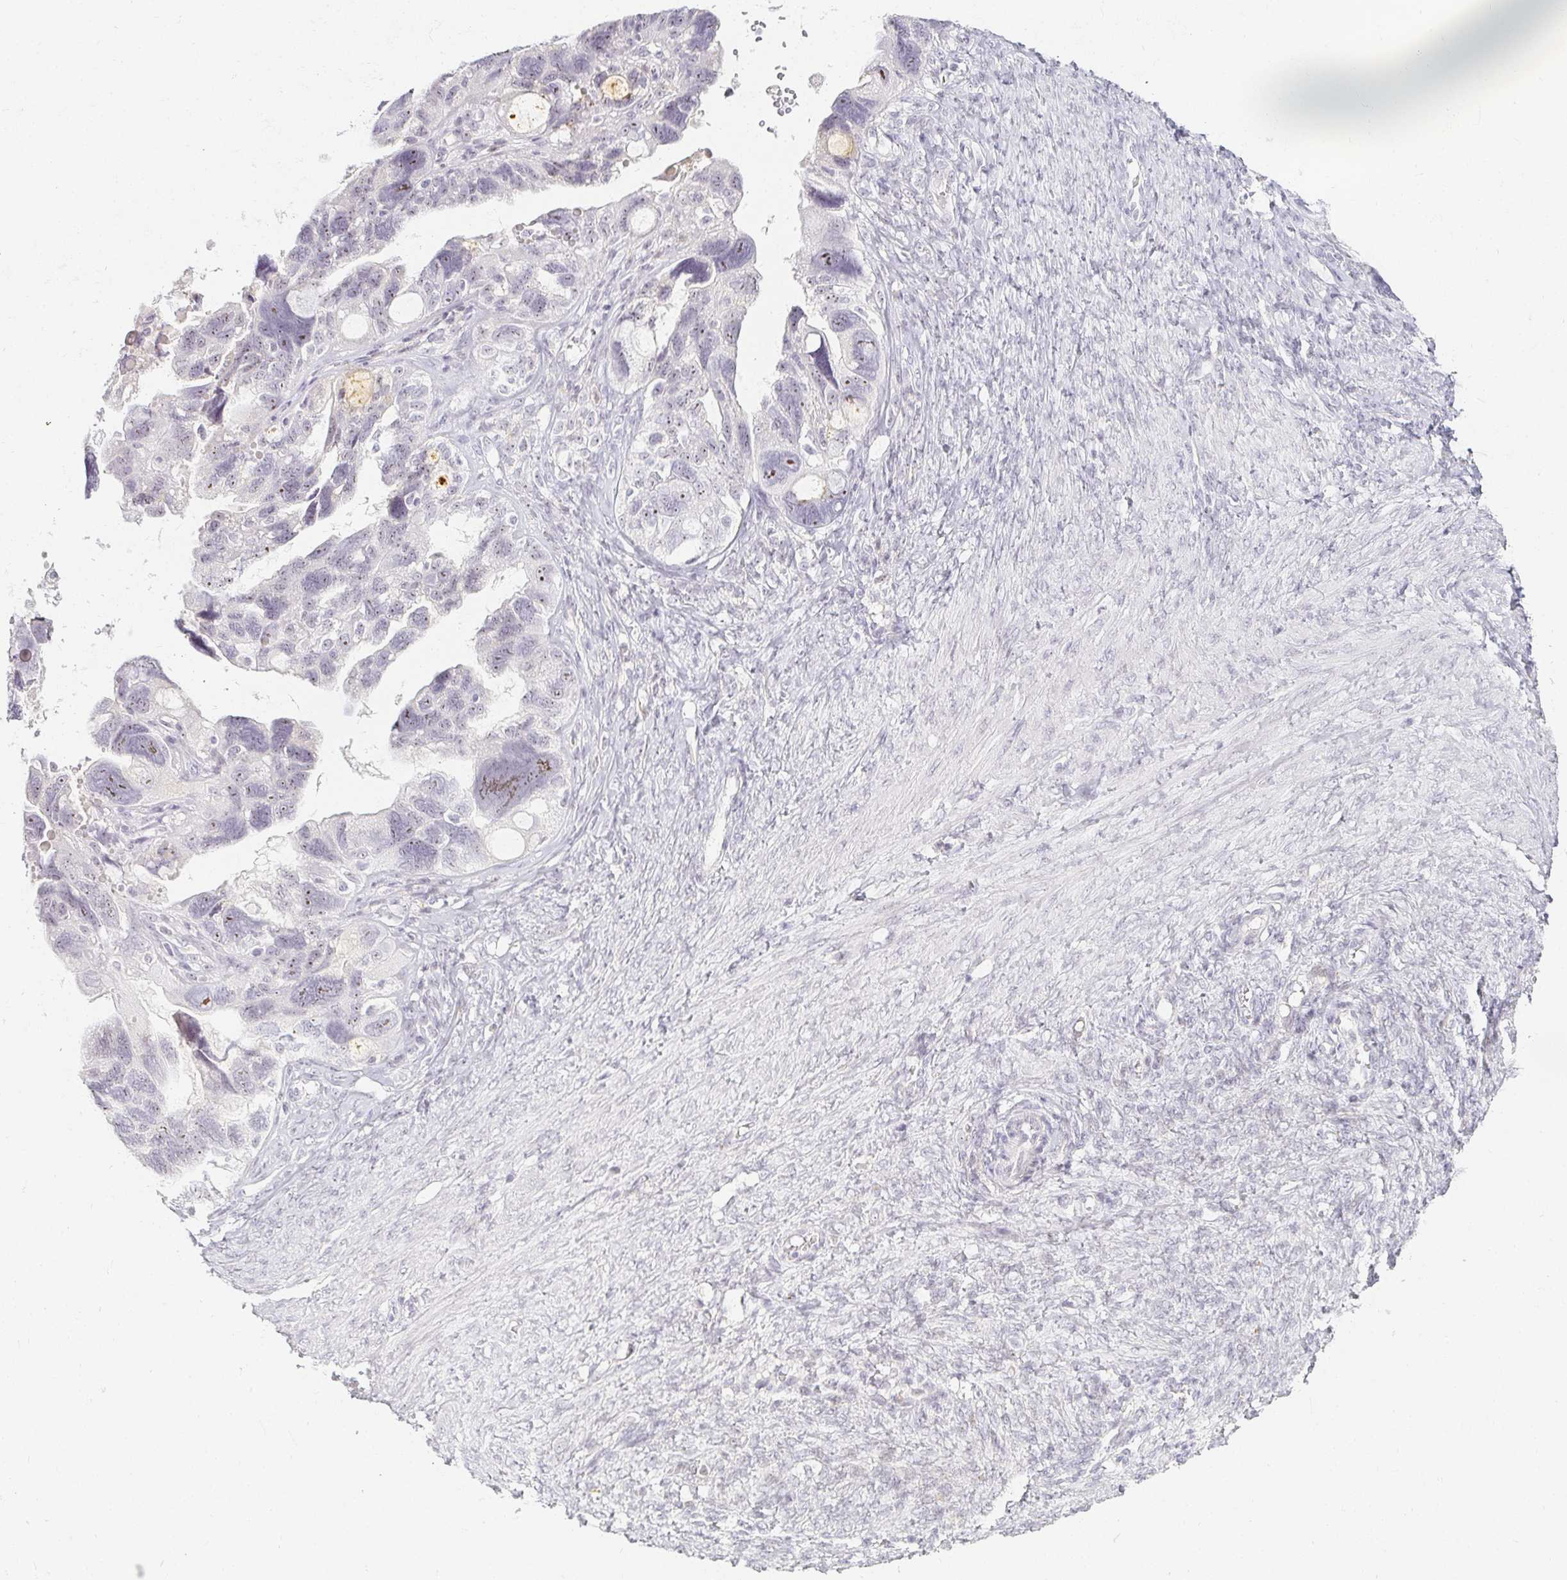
{"staining": {"intensity": "negative", "quantity": "none", "location": "none"}, "tissue": "ovarian cancer", "cell_type": "Tumor cells", "image_type": "cancer", "snomed": [{"axis": "morphology", "description": "Cystadenocarcinoma, serous, NOS"}, {"axis": "topography", "description": "Ovary"}], "caption": "Tumor cells show no significant protein staining in ovarian cancer (serous cystadenocarcinoma).", "gene": "ACAN", "patient": {"sex": "female", "age": 60}}